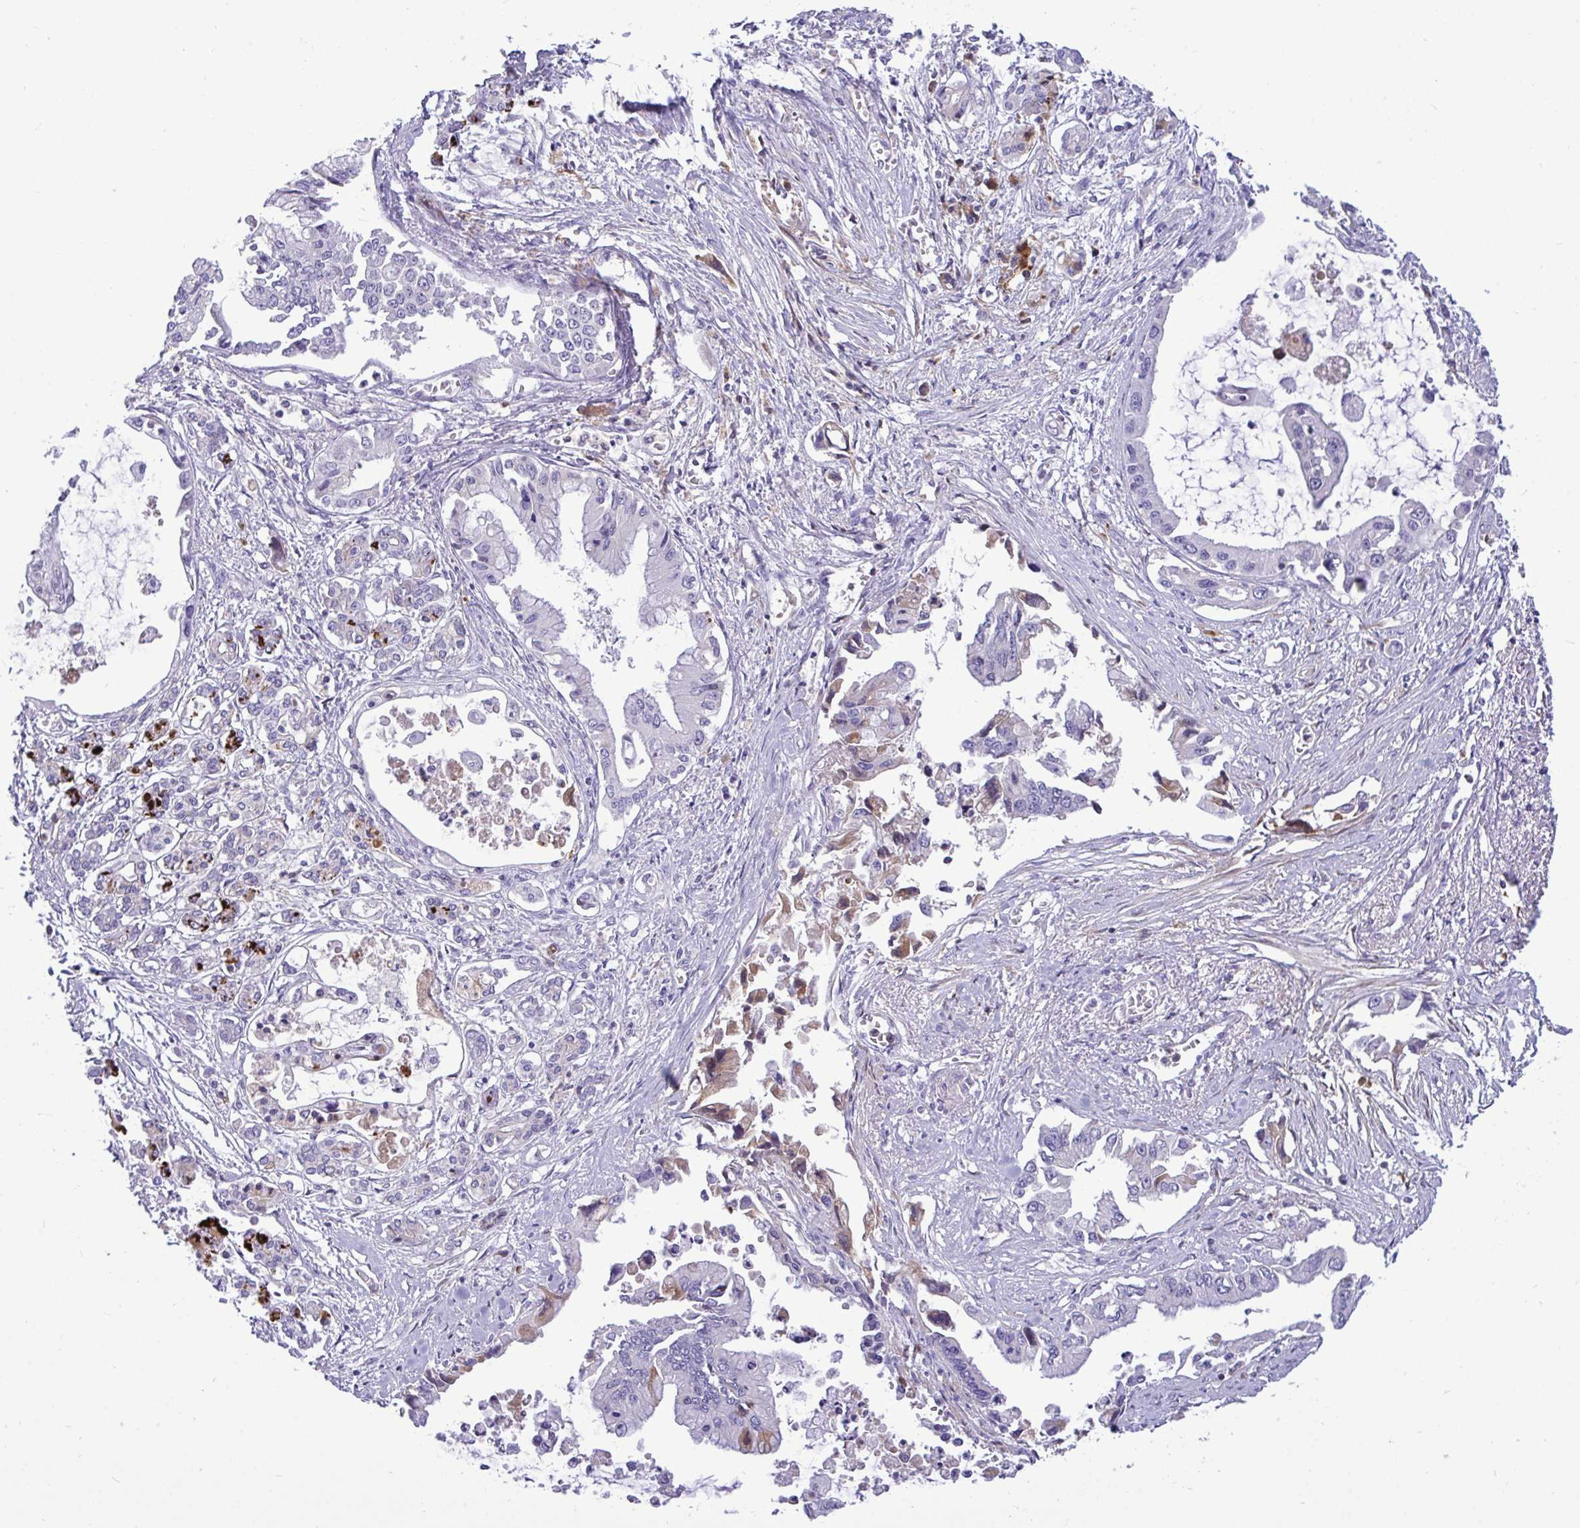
{"staining": {"intensity": "weak", "quantity": "<25%", "location": "cytoplasmic/membranous"}, "tissue": "pancreatic cancer", "cell_type": "Tumor cells", "image_type": "cancer", "snomed": [{"axis": "morphology", "description": "Adenocarcinoma, NOS"}, {"axis": "topography", "description": "Pancreas"}], "caption": "Immunohistochemical staining of human pancreatic cancer (adenocarcinoma) shows no significant positivity in tumor cells.", "gene": "F2", "patient": {"sex": "male", "age": 84}}